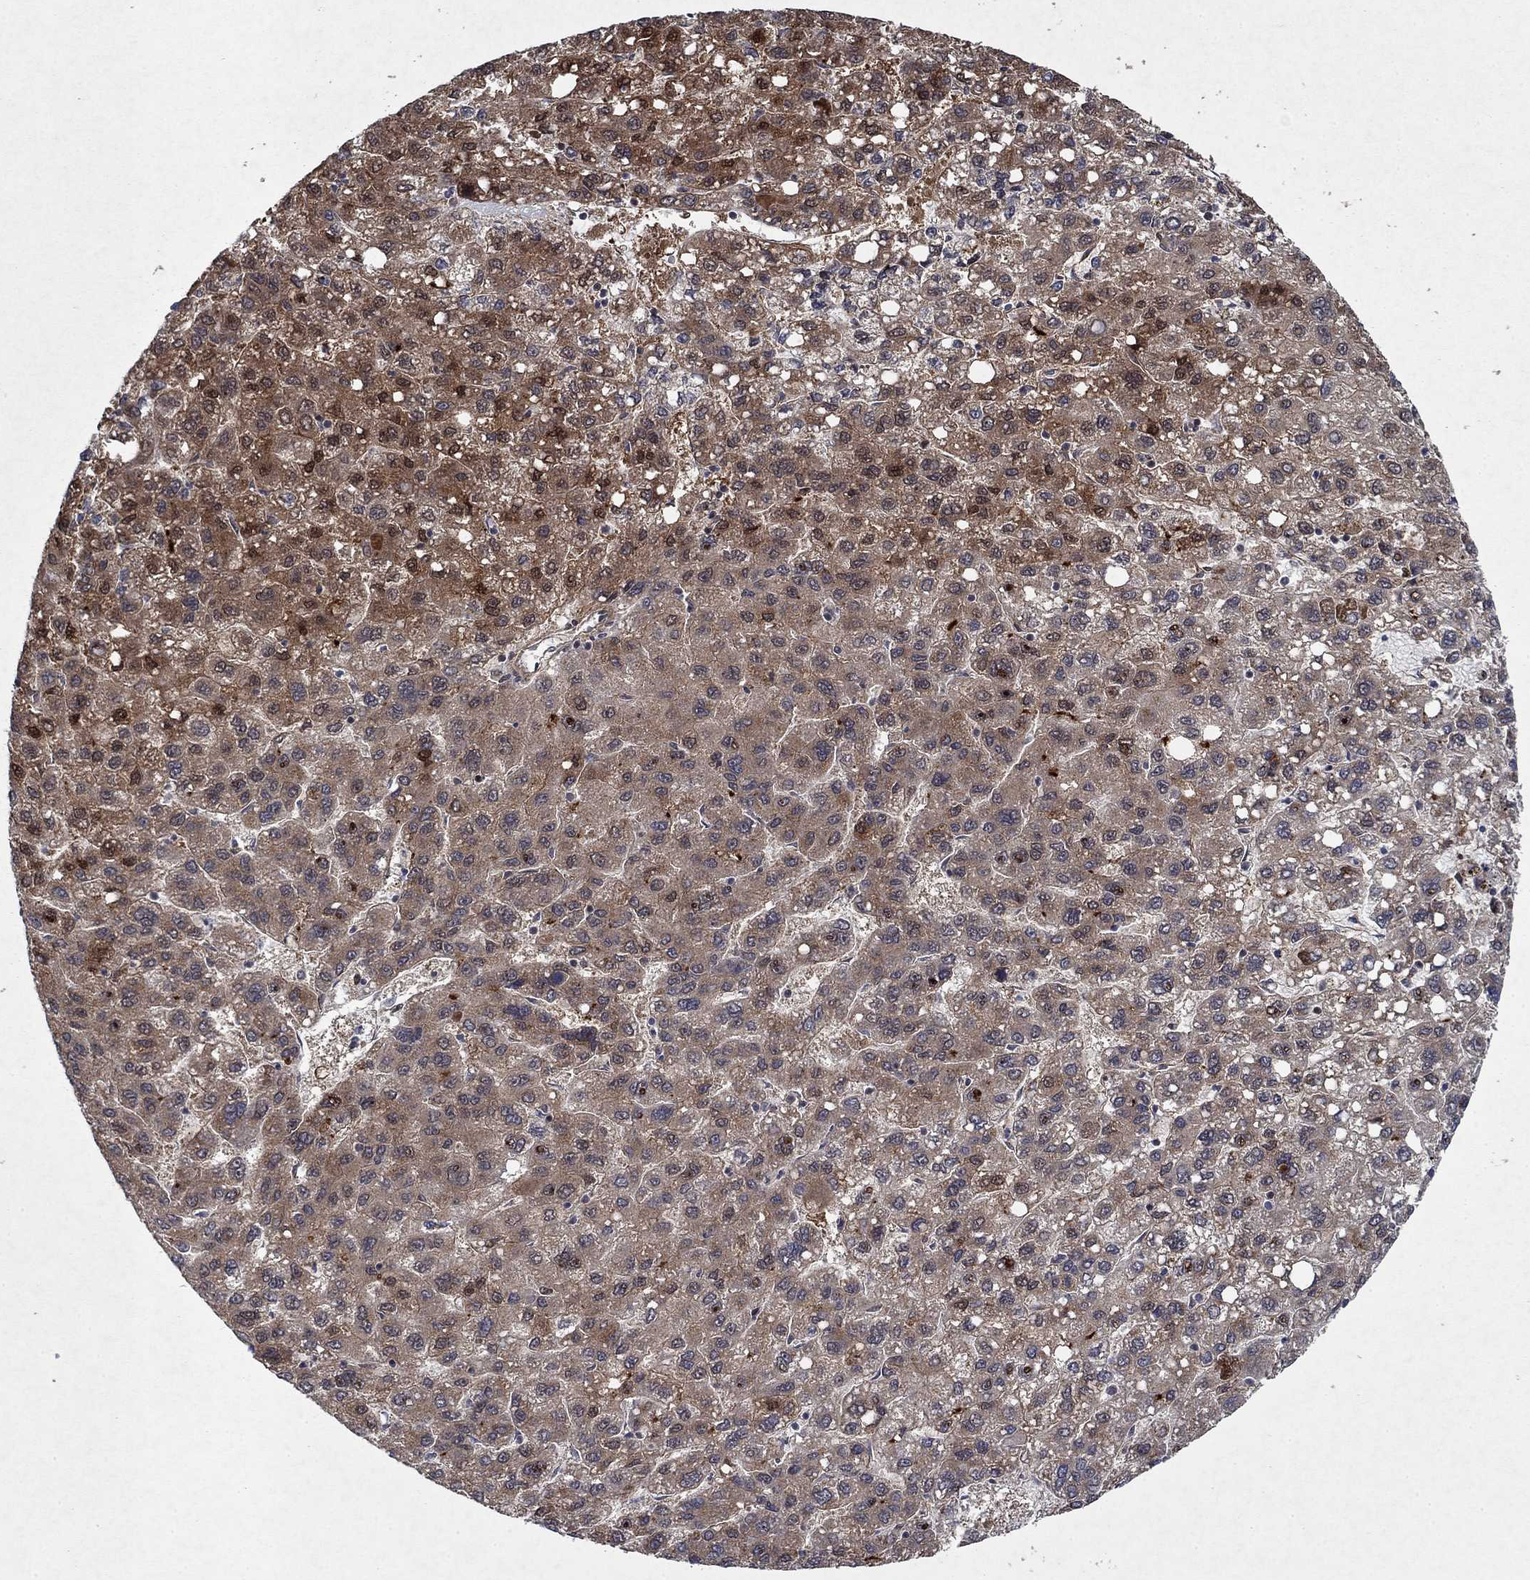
{"staining": {"intensity": "strong", "quantity": "<25%", "location": "cytoplasmic/membranous,nuclear"}, "tissue": "liver cancer", "cell_type": "Tumor cells", "image_type": "cancer", "snomed": [{"axis": "morphology", "description": "Carcinoma, Hepatocellular, NOS"}, {"axis": "topography", "description": "Liver"}], "caption": "The photomicrograph demonstrates staining of liver hepatocellular carcinoma, revealing strong cytoplasmic/membranous and nuclear protein staining (brown color) within tumor cells.", "gene": "PRICKLE4", "patient": {"sex": "female", "age": 82}}